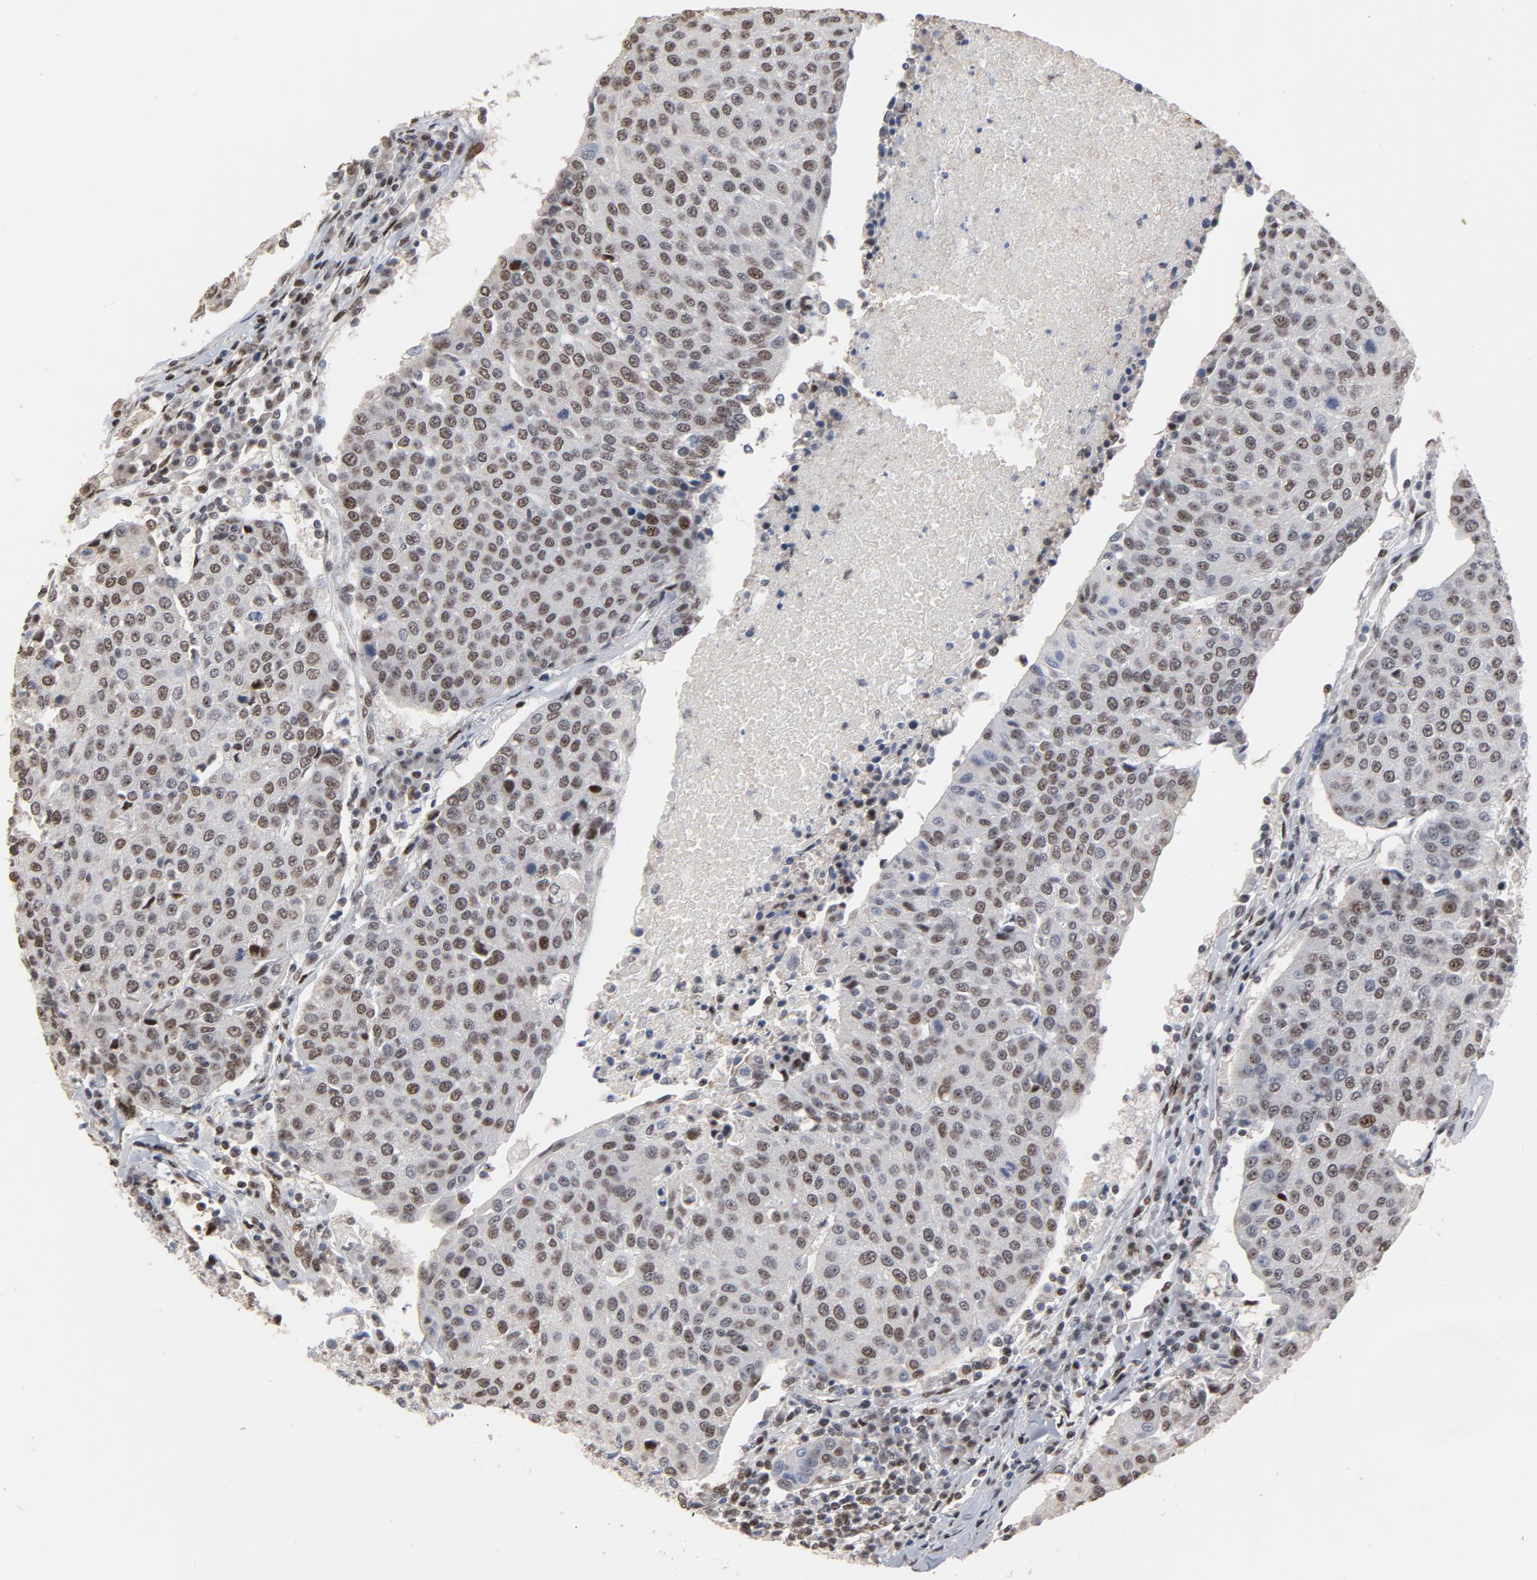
{"staining": {"intensity": "moderate", "quantity": ">75%", "location": "nuclear"}, "tissue": "urothelial cancer", "cell_type": "Tumor cells", "image_type": "cancer", "snomed": [{"axis": "morphology", "description": "Urothelial carcinoma, High grade"}, {"axis": "topography", "description": "Urinary bladder"}], "caption": "Urothelial cancer stained for a protein (brown) exhibits moderate nuclear positive positivity in approximately >75% of tumor cells.", "gene": "TP53RK", "patient": {"sex": "female", "age": 85}}